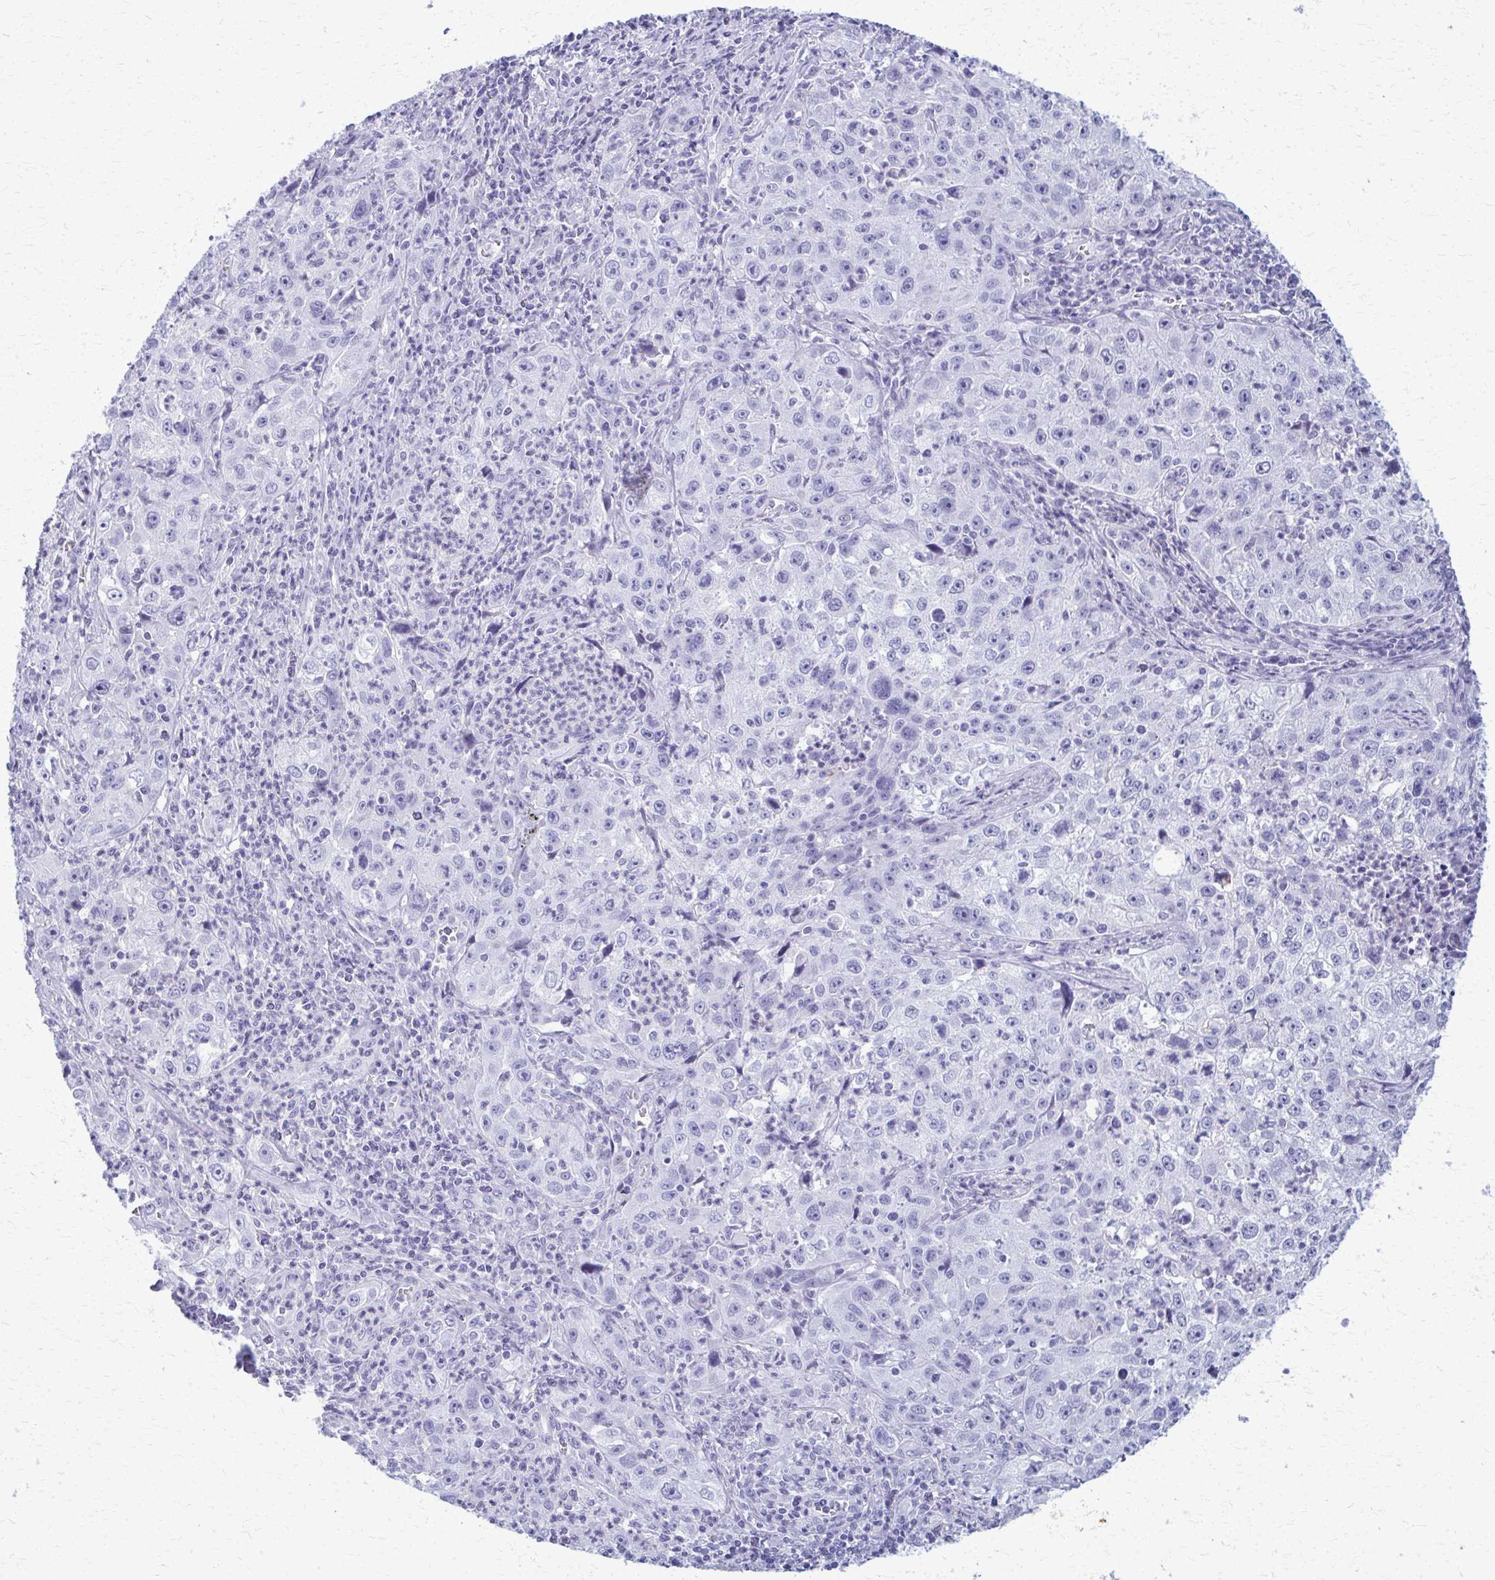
{"staining": {"intensity": "negative", "quantity": "none", "location": "none"}, "tissue": "lung cancer", "cell_type": "Tumor cells", "image_type": "cancer", "snomed": [{"axis": "morphology", "description": "Squamous cell carcinoma, NOS"}, {"axis": "topography", "description": "Lung"}], "caption": "DAB (3,3'-diaminobenzidine) immunohistochemical staining of lung cancer (squamous cell carcinoma) shows no significant positivity in tumor cells.", "gene": "ACSM2B", "patient": {"sex": "male", "age": 71}}